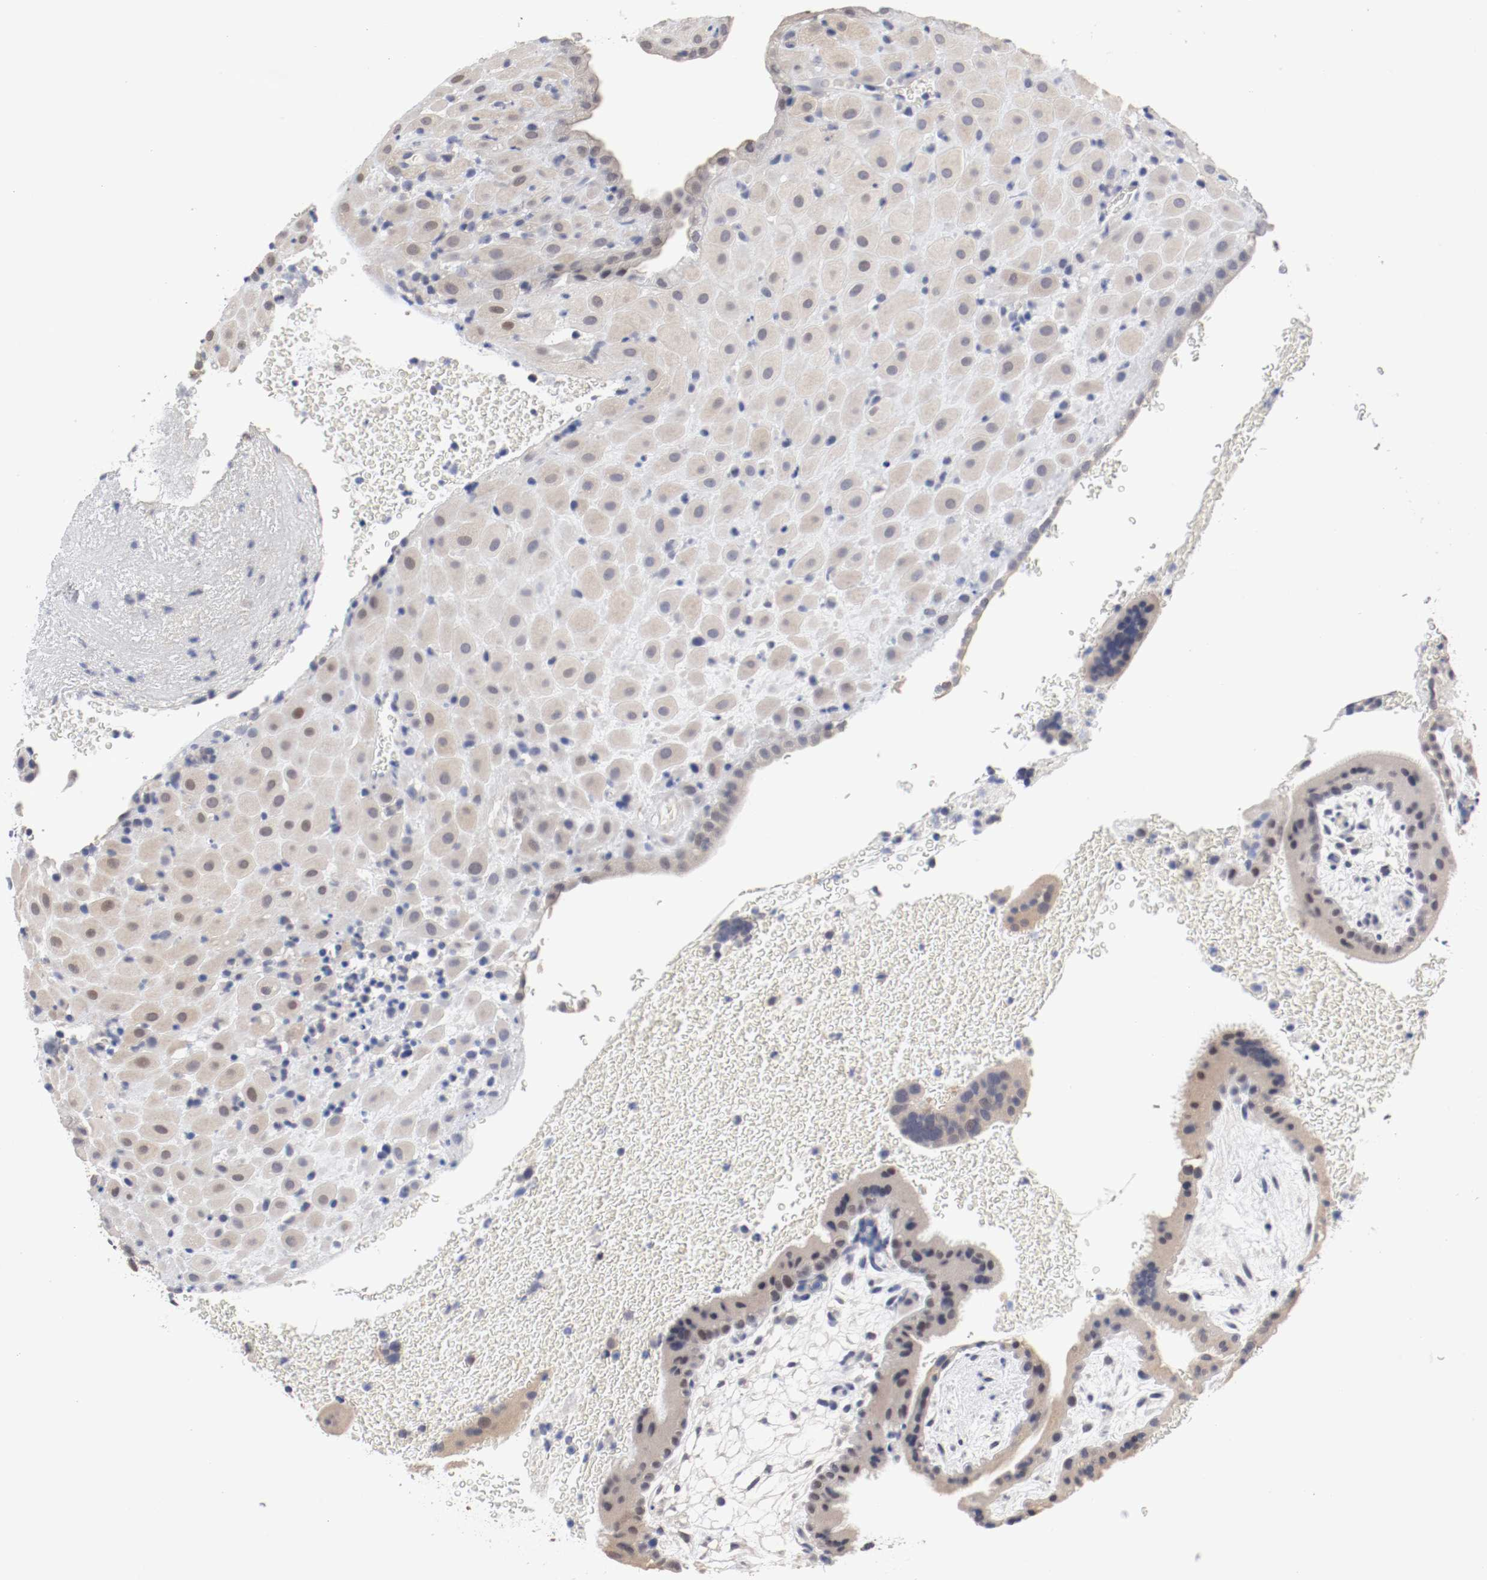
{"staining": {"intensity": "negative", "quantity": "none", "location": "none"}, "tissue": "placenta", "cell_type": "Decidual cells", "image_type": "normal", "snomed": [{"axis": "morphology", "description": "Normal tissue, NOS"}, {"axis": "topography", "description": "Placenta"}], "caption": "The immunohistochemistry (IHC) photomicrograph has no significant expression in decidual cells of placenta. The staining is performed using DAB (3,3'-diaminobenzidine) brown chromogen with nuclei counter-stained in using hematoxylin.", "gene": "ANKLE2", "patient": {"sex": "female", "age": 19}}